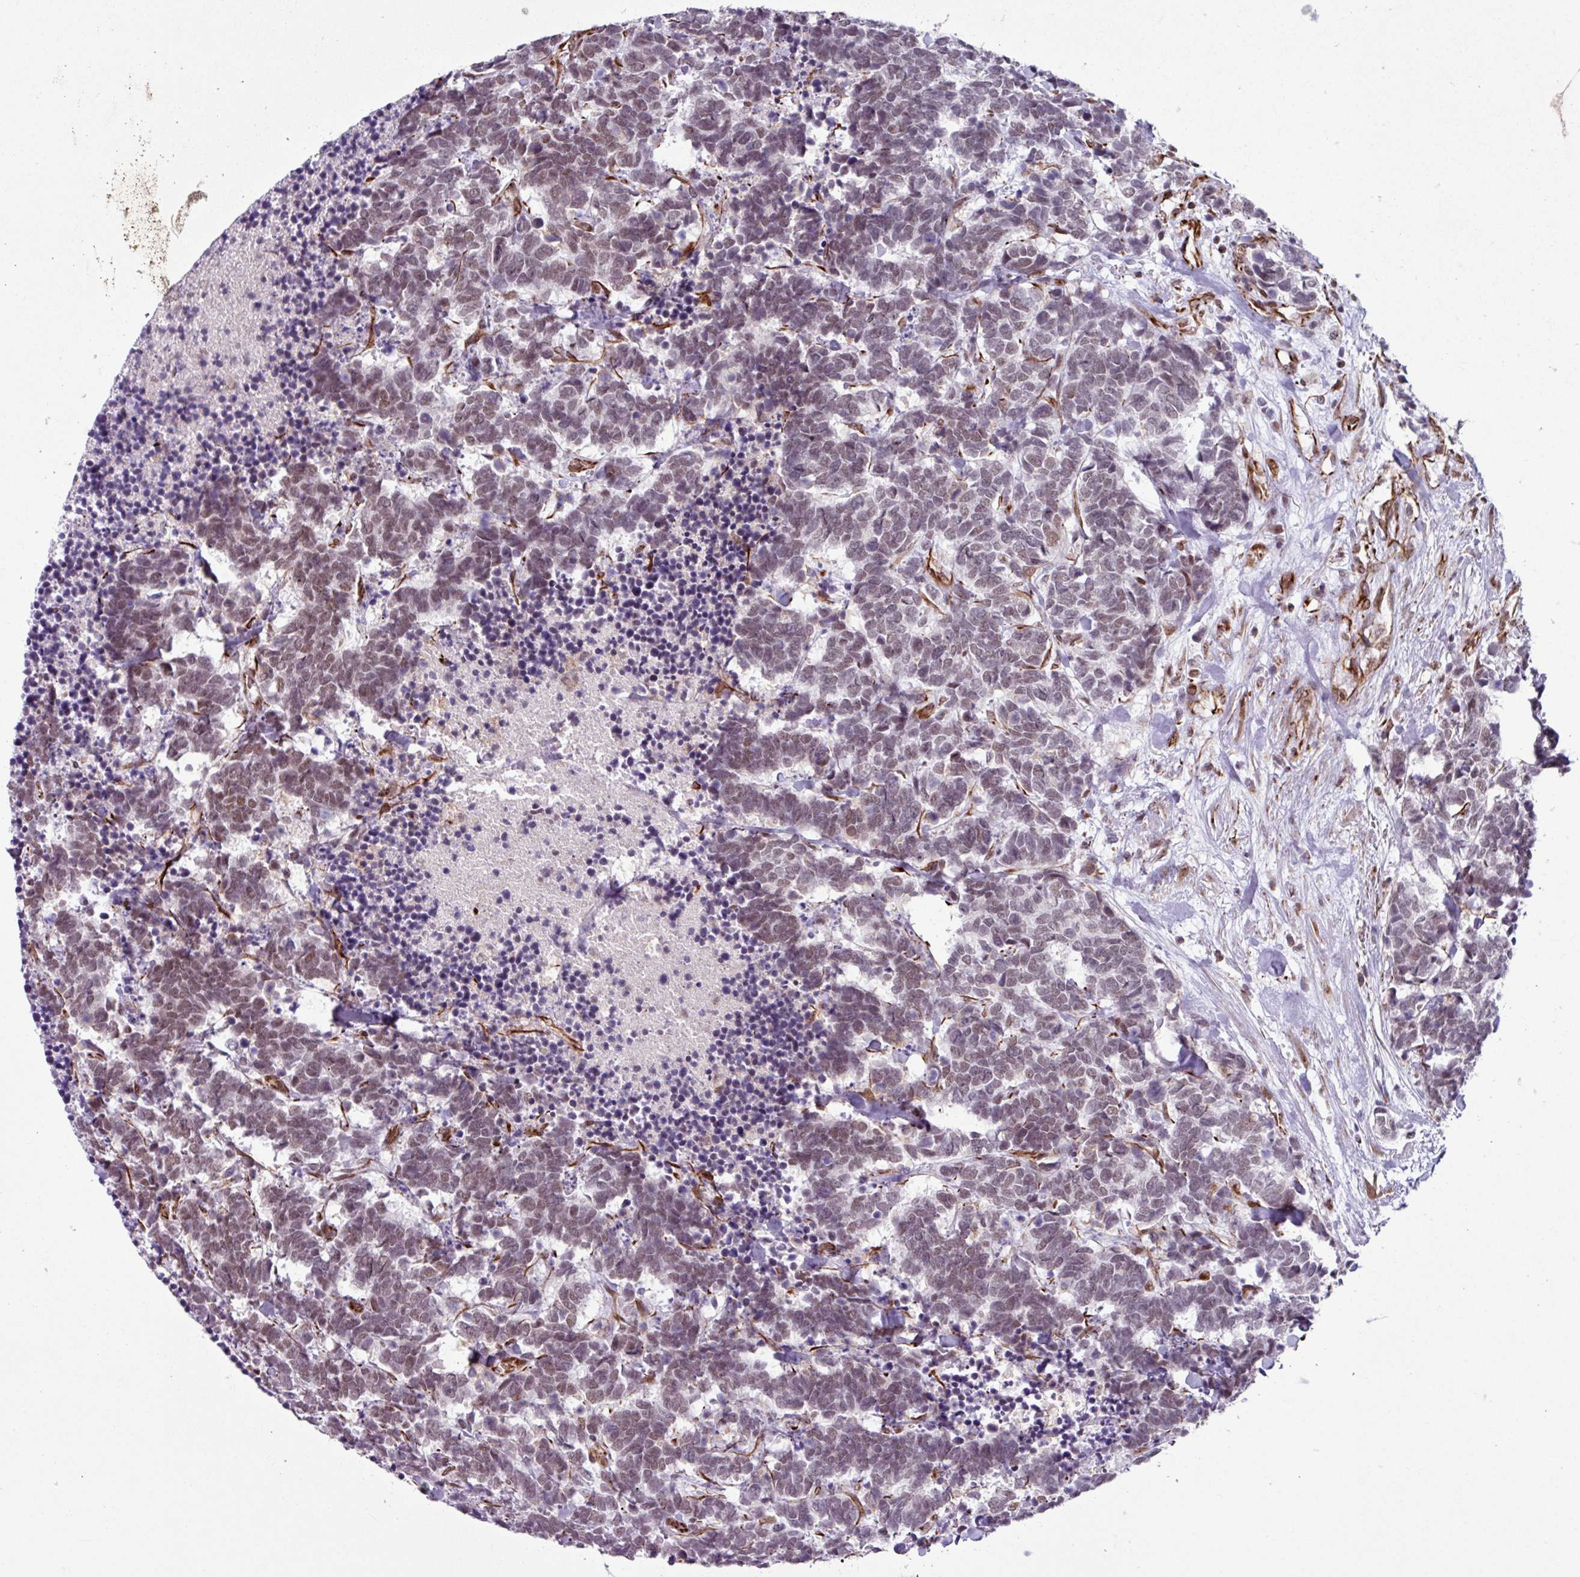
{"staining": {"intensity": "moderate", "quantity": ">75%", "location": "nuclear"}, "tissue": "carcinoid", "cell_type": "Tumor cells", "image_type": "cancer", "snomed": [{"axis": "morphology", "description": "Carcinoma, NOS"}, {"axis": "morphology", "description": "Carcinoid, malignant, NOS"}, {"axis": "topography", "description": "Urinary bladder"}], "caption": "A histopathology image showing moderate nuclear expression in about >75% of tumor cells in carcinoid (malignant), as visualized by brown immunohistochemical staining.", "gene": "CHD3", "patient": {"sex": "male", "age": 57}}